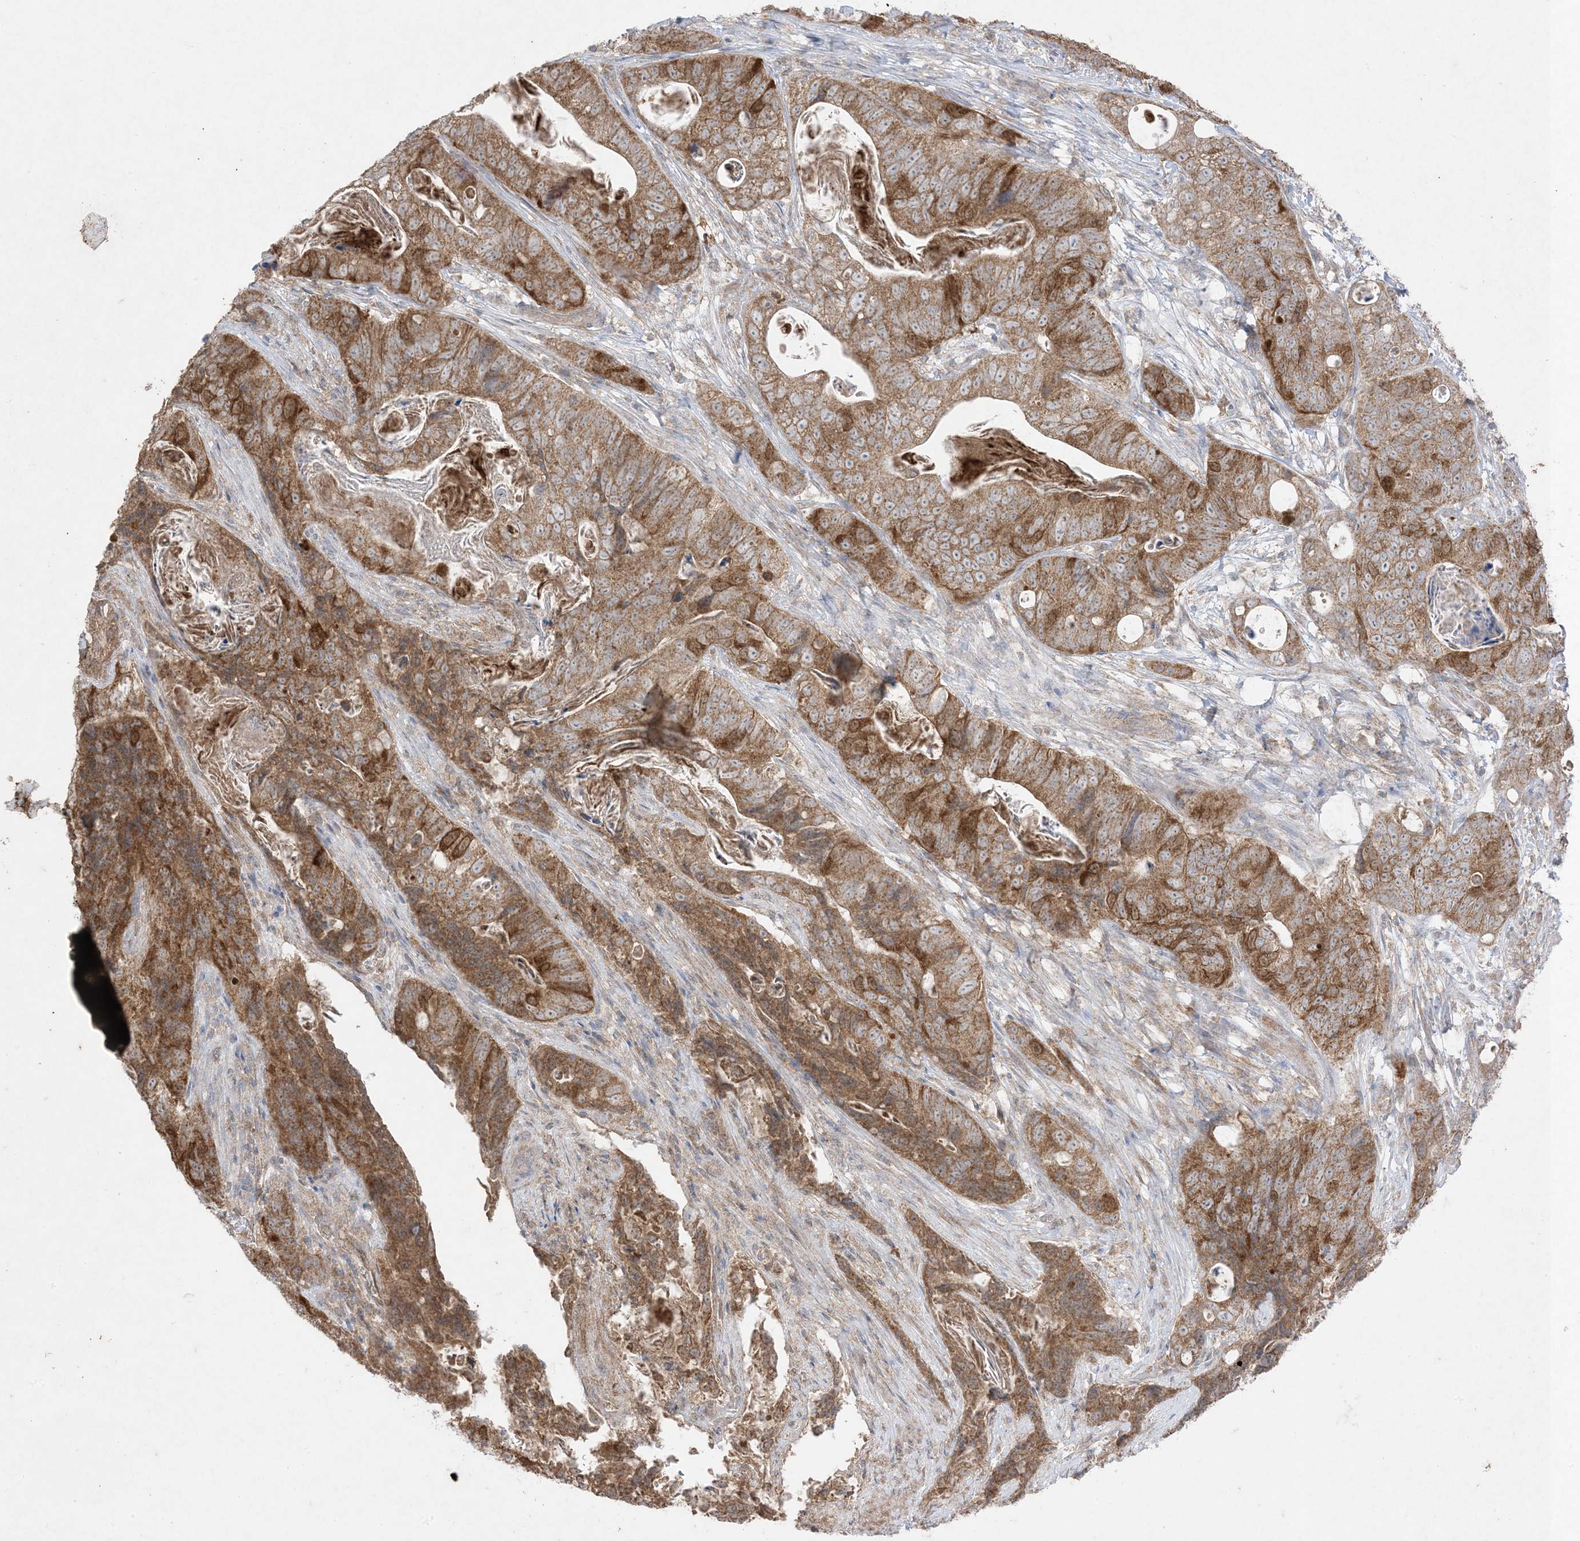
{"staining": {"intensity": "moderate", "quantity": ">75%", "location": "cytoplasmic/membranous"}, "tissue": "stomach cancer", "cell_type": "Tumor cells", "image_type": "cancer", "snomed": [{"axis": "morphology", "description": "Normal tissue, NOS"}, {"axis": "morphology", "description": "Adenocarcinoma, NOS"}, {"axis": "topography", "description": "Stomach"}], "caption": "Protein expression analysis of adenocarcinoma (stomach) reveals moderate cytoplasmic/membranous expression in approximately >75% of tumor cells.", "gene": "UBE2C", "patient": {"sex": "female", "age": 89}}